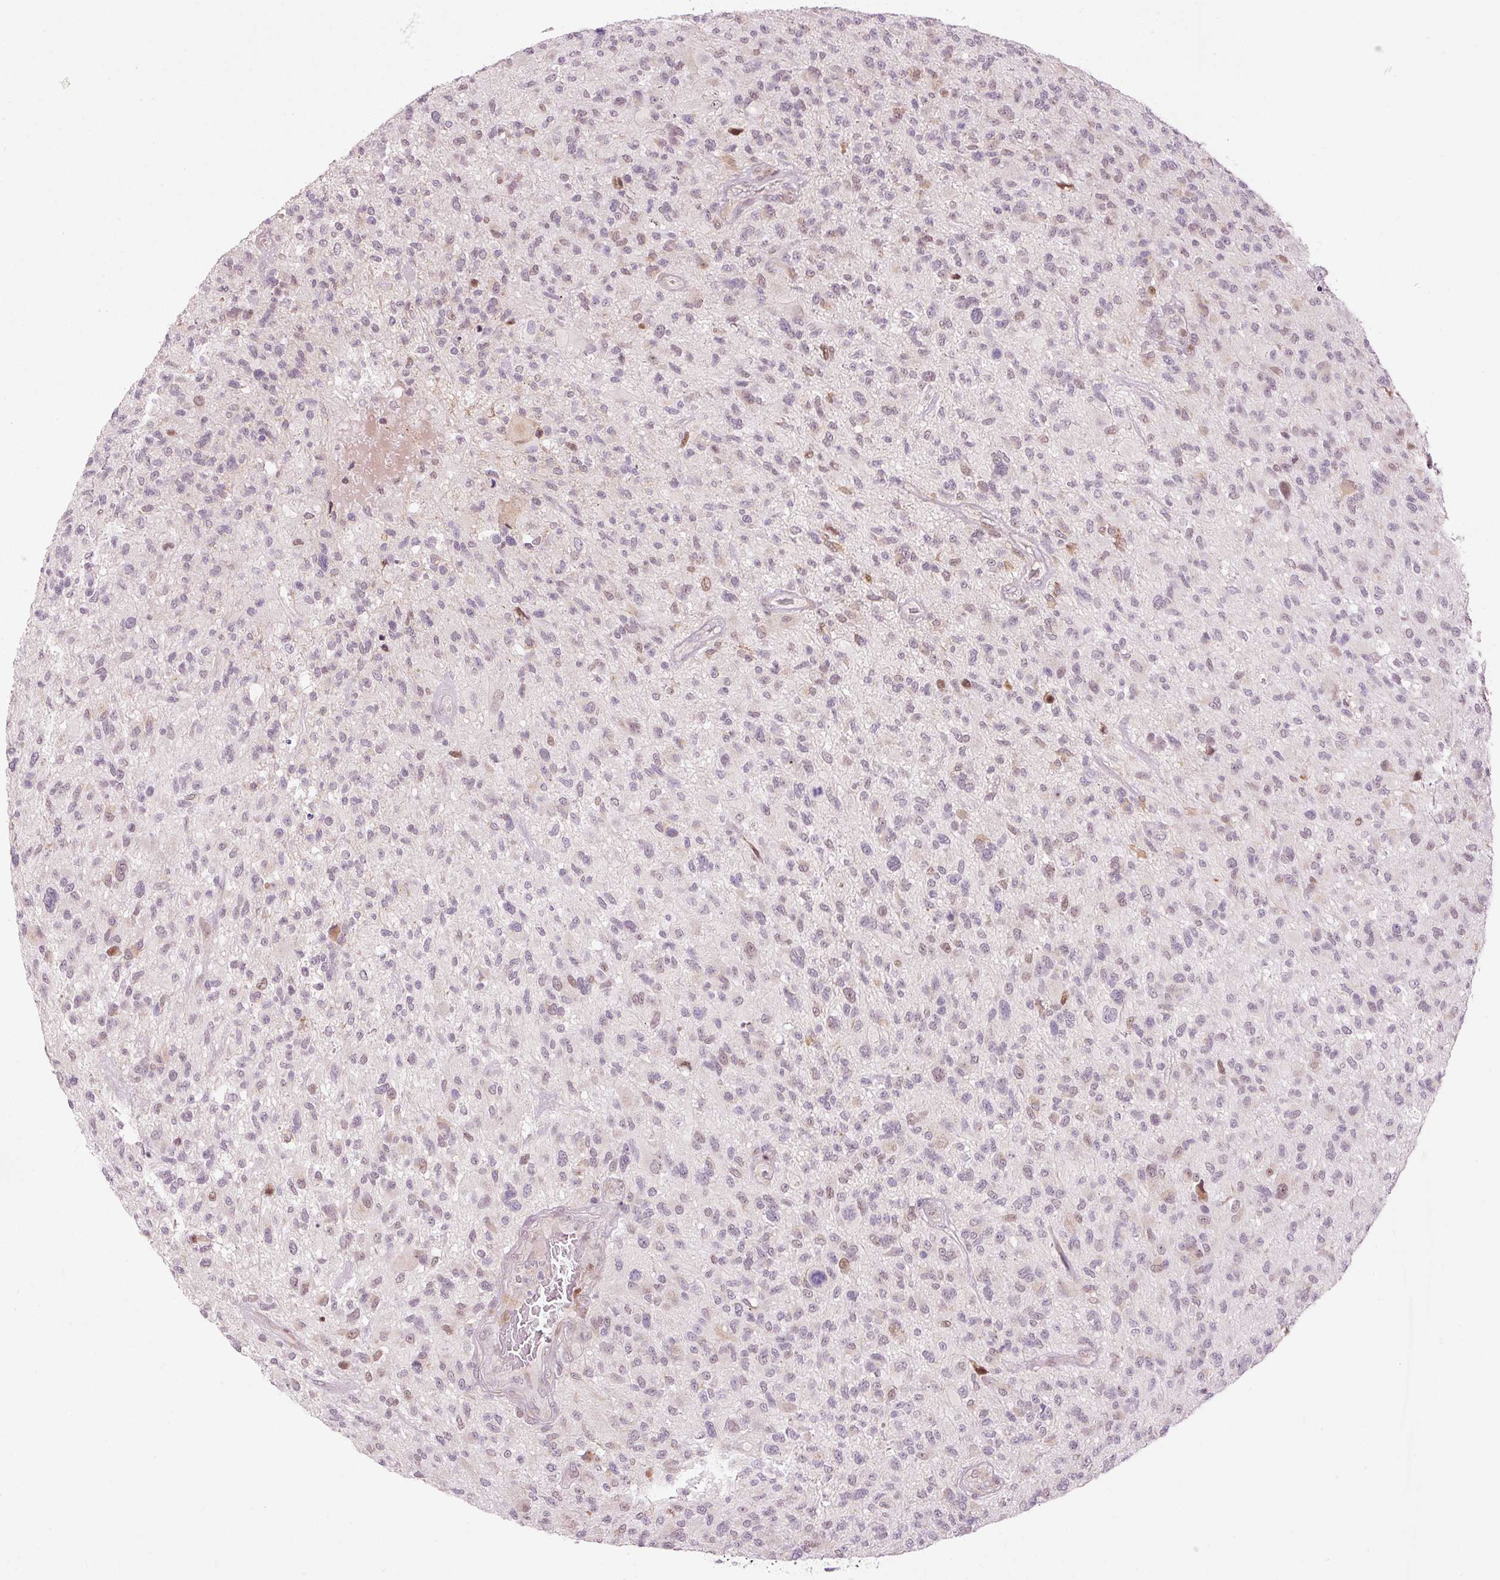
{"staining": {"intensity": "negative", "quantity": "none", "location": "none"}, "tissue": "glioma", "cell_type": "Tumor cells", "image_type": "cancer", "snomed": [{"axis": "morphology", "description": "Glioma, malignant, High grade"}, {"axis": "topography", "description": "Brain"}], "caption": "This is an immunohistochemistry image of human glioma. There is no positivity in tumor cells.", "gene": "ANKRD20A1", "patient": {"sex": "male", "age": 47}}